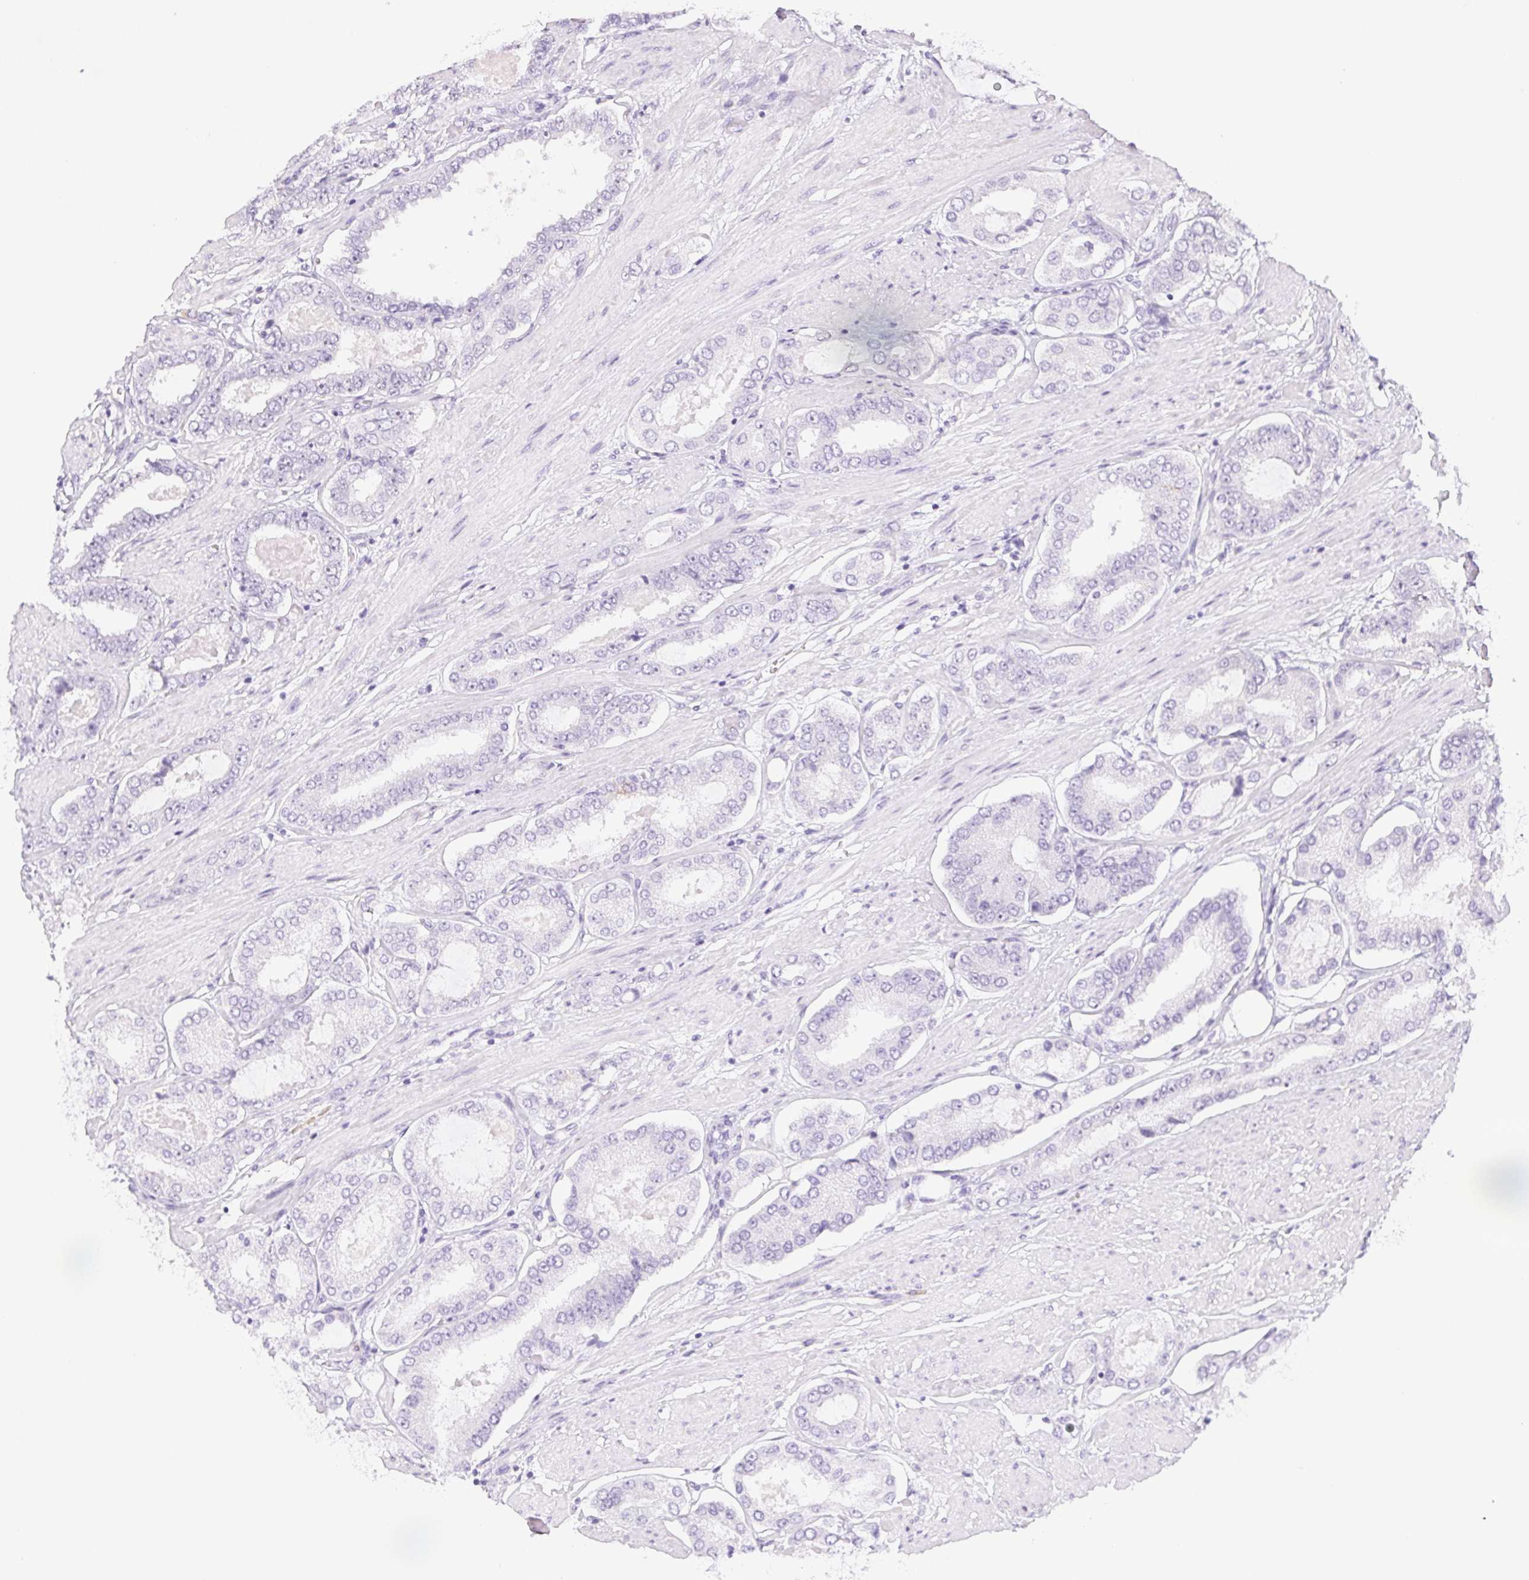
{"staining": {"intensity": "negative", "quantity": "none", "location": "none"}, "tissue": "prostate cancer", "cell_type": "Tumor cells", "image_type": "cancer", "snomed": [{"axis": "morphology", "description": "Adenocarcinoma, High grade"}, {"axis": "topography", "description": "Prostate"}], "caption": "High magnification brightfield microscopy of prostate cancer (high-grade adenocarcinoma) stained with DAB (3,3'-diaminobenzidine) (brown) and counterstained with hematoxylin (blue): tumor cells show no significant expression.", "gene": "ST8SIA3", "patient": {"sex": "male", "age": 63}}